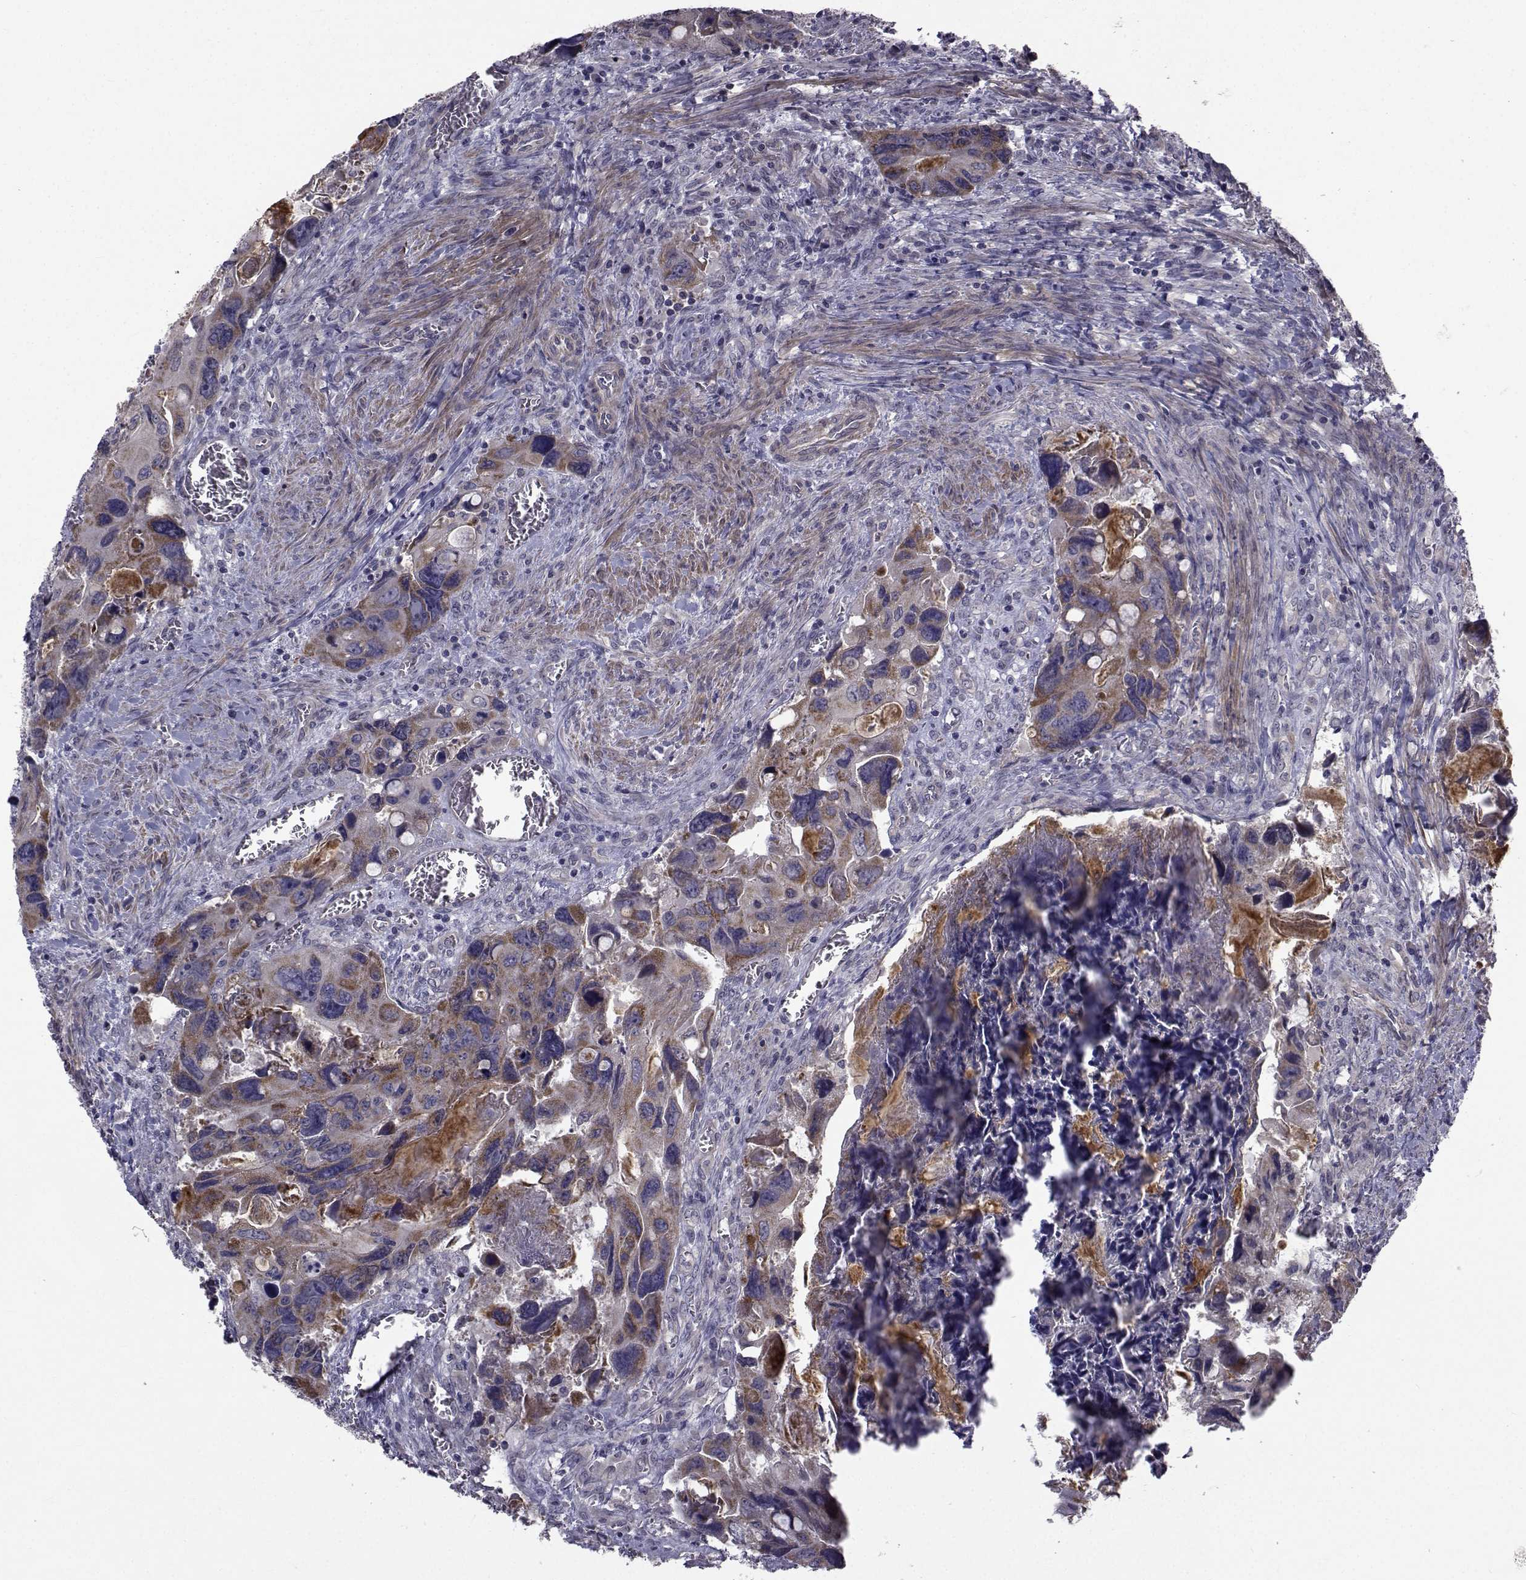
{"staining": {"intensity": "moderate", "quantity": "<25%", "location": "cytoplasmic/membranous"}, "tissue": "colorectal cancer", "cell_type": "Tumor cells", "image_type": "cancer", "snomed": [{"axis": "morphology", "description": "Adenocarcinoma, NOS"}, {"axis": "topography", "description": "Rectum"}], "caption": "High-power microscopy captured an immunohistochemistry photomicrograph of colorectal adenocarcinoma, revealing moderate cytoplasmic/membranous expression in about <25% of tumor cells.", "gene": "CFAP74", "patient": {"sex": "male", "age": 62}}